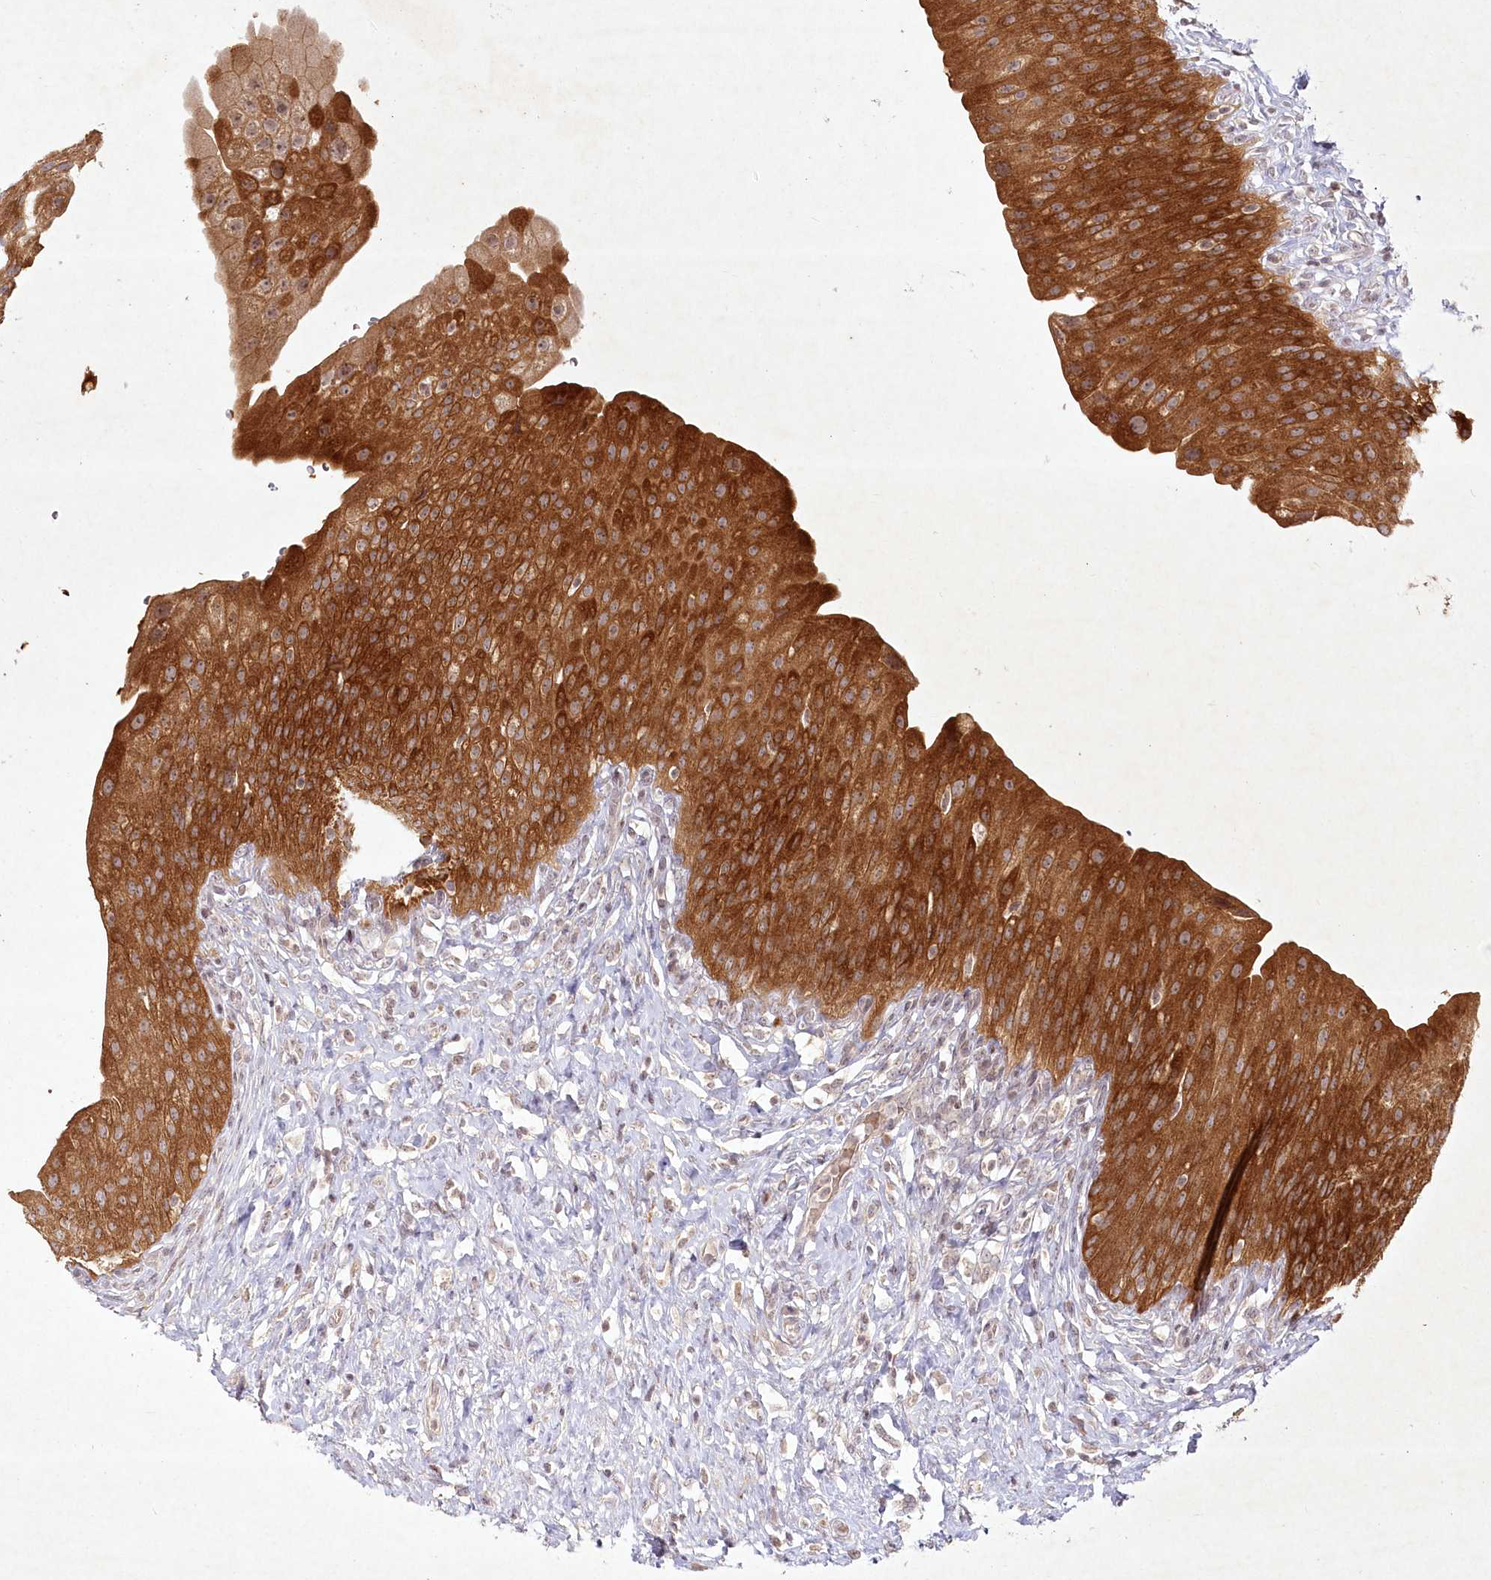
{"staining": {"intensity": "strong", "quantity": ">75%", "location": "cytoplasmic/membranous"}, "tissue": "urinary bladder", "cell_type": "Urothelial cells", "image_type": "normal", "snomed": [{"axis": "morphology", "description": "Normal tissue, NOS"}, {"axis": "morphology", "description": "Urothelial carcinoma, High grade"}, {"axis": "topography", "description": "Urinary bladder"}], "caption": "Urinary bladder stained with a brown dye reveals strong cytoplasmic/membranous positive staining in about >75% of urothelial cells.", "gene": "SH2D3A", "patient": {"sex": "male", "age": 46}}